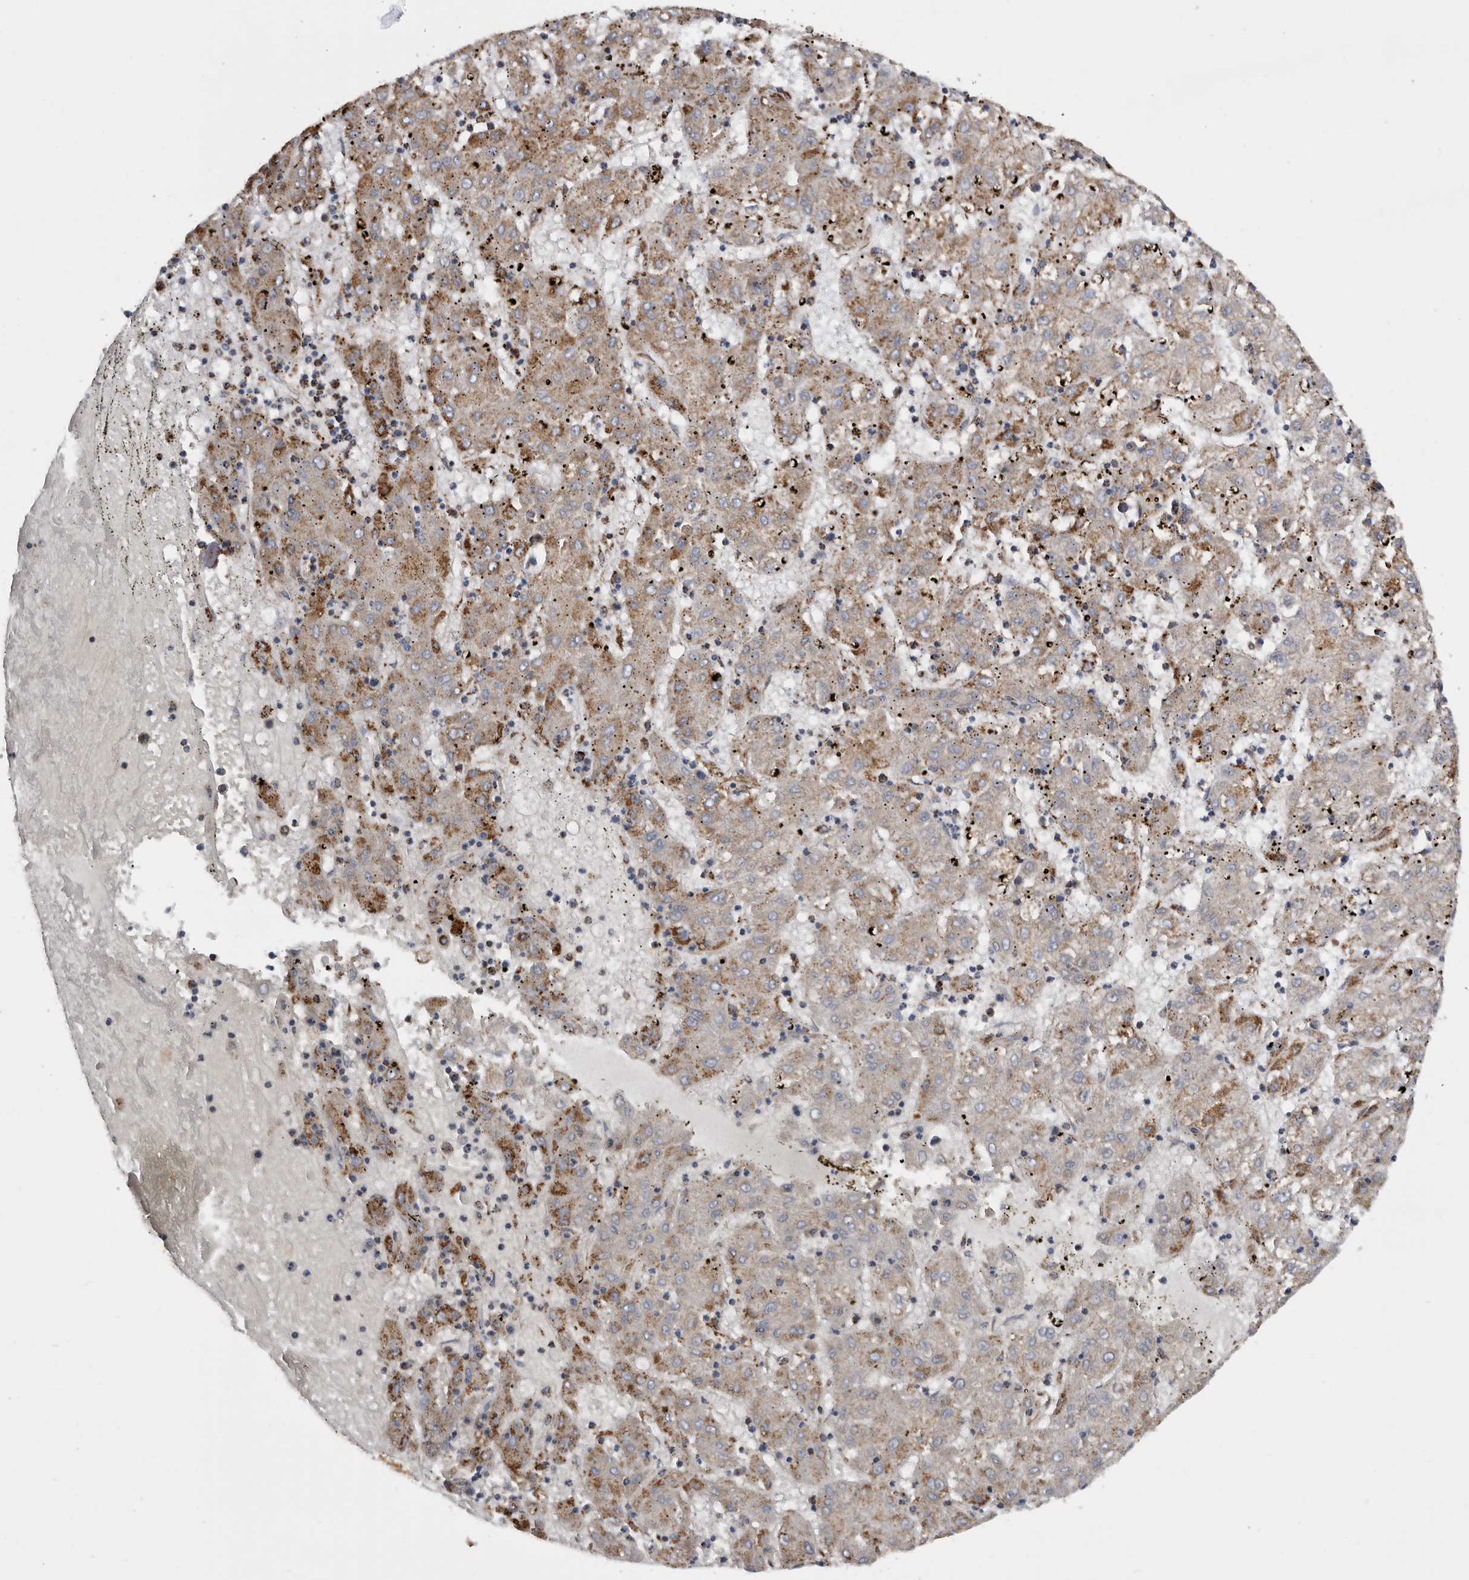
{"staining": {"intensity": "moderate", "quantity": "25%-75%", "location": "cytoplasmic/membranous"}, "tissue": "liver cancer", "cell_type": "Tumor cells", "image_type": "cancer", "snomed": [{"axis": "morphology", "description": "Carcinoma, Hepatocellular, NOS"}, {"axis": "topography", "description": "Liver"}], "caption": "Immunohistochemistry micrograph of neoplastic tissue: hepatocellular carcinoma (liver) stained using immunohistochemistry (IHC) displays medium levels of moderate protein expression localized specifically in the cytoplasmic/membranous of tumor cells, appearing as a cytoplasmic/membranous brown color.", "gene": "WFDC1", "patient": {"sex": "male", "age": 72}}